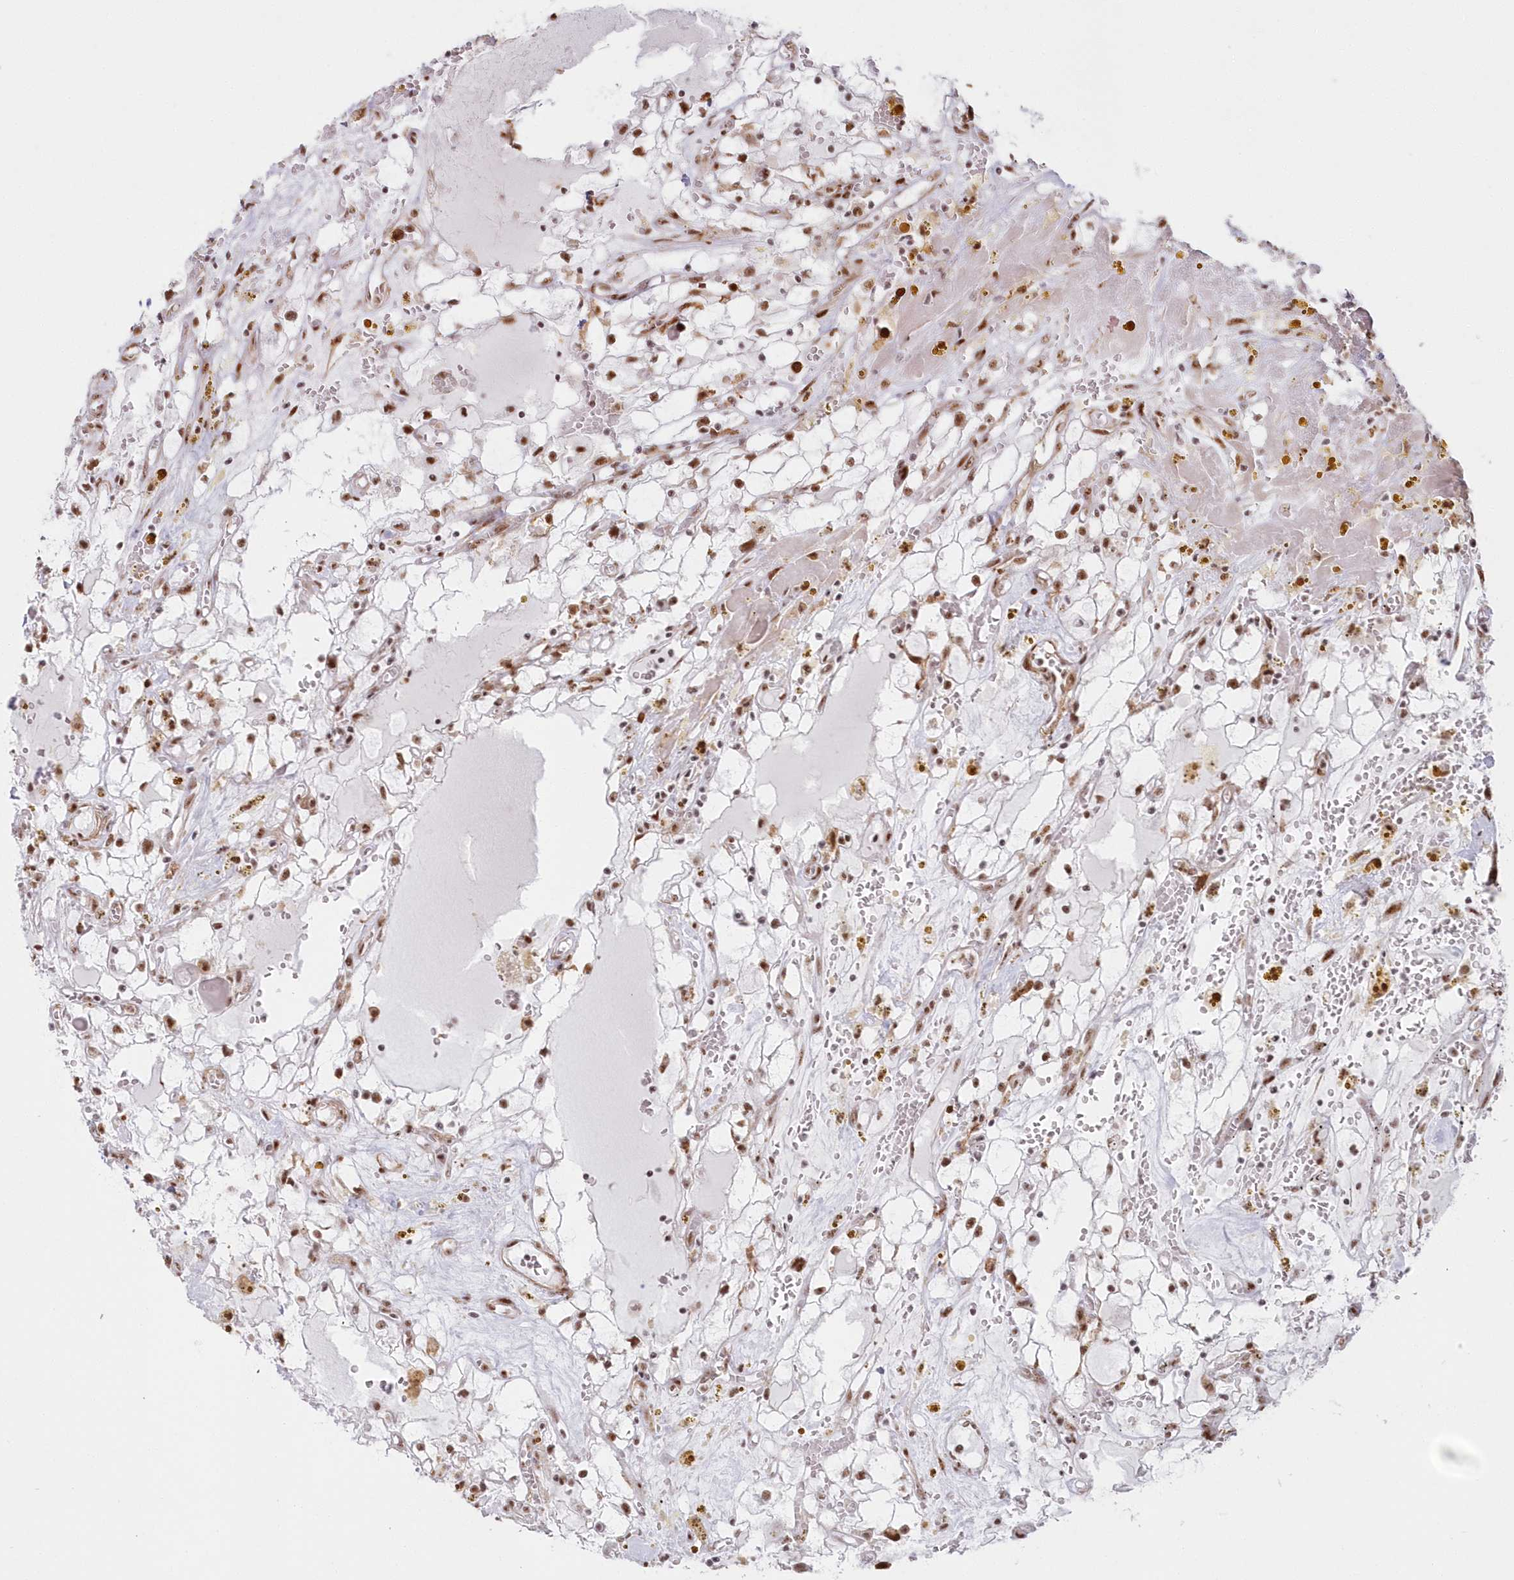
{"staining": {"intensity": "moderate", "quantity": "25%-75%", "location": "nuclear"}, "tissue": "renal cancer", "cell_type": "Tumor cells", "image_type": "cancer", "snomed": [{"axis": "morphology", "description": "Adenocarcinoma, NOS"}, {"axis": "topography", "description": "Kidney"}], "caption": "This photomicrograph displays renal cancer stained with IHC to label a protein in brown. The nuclear of tumor cells show moderate positivity for the protein. Nuclei are counter-stained blue.", "gene": "DDX46", "patient": {"sex": "male", "age": 56}}